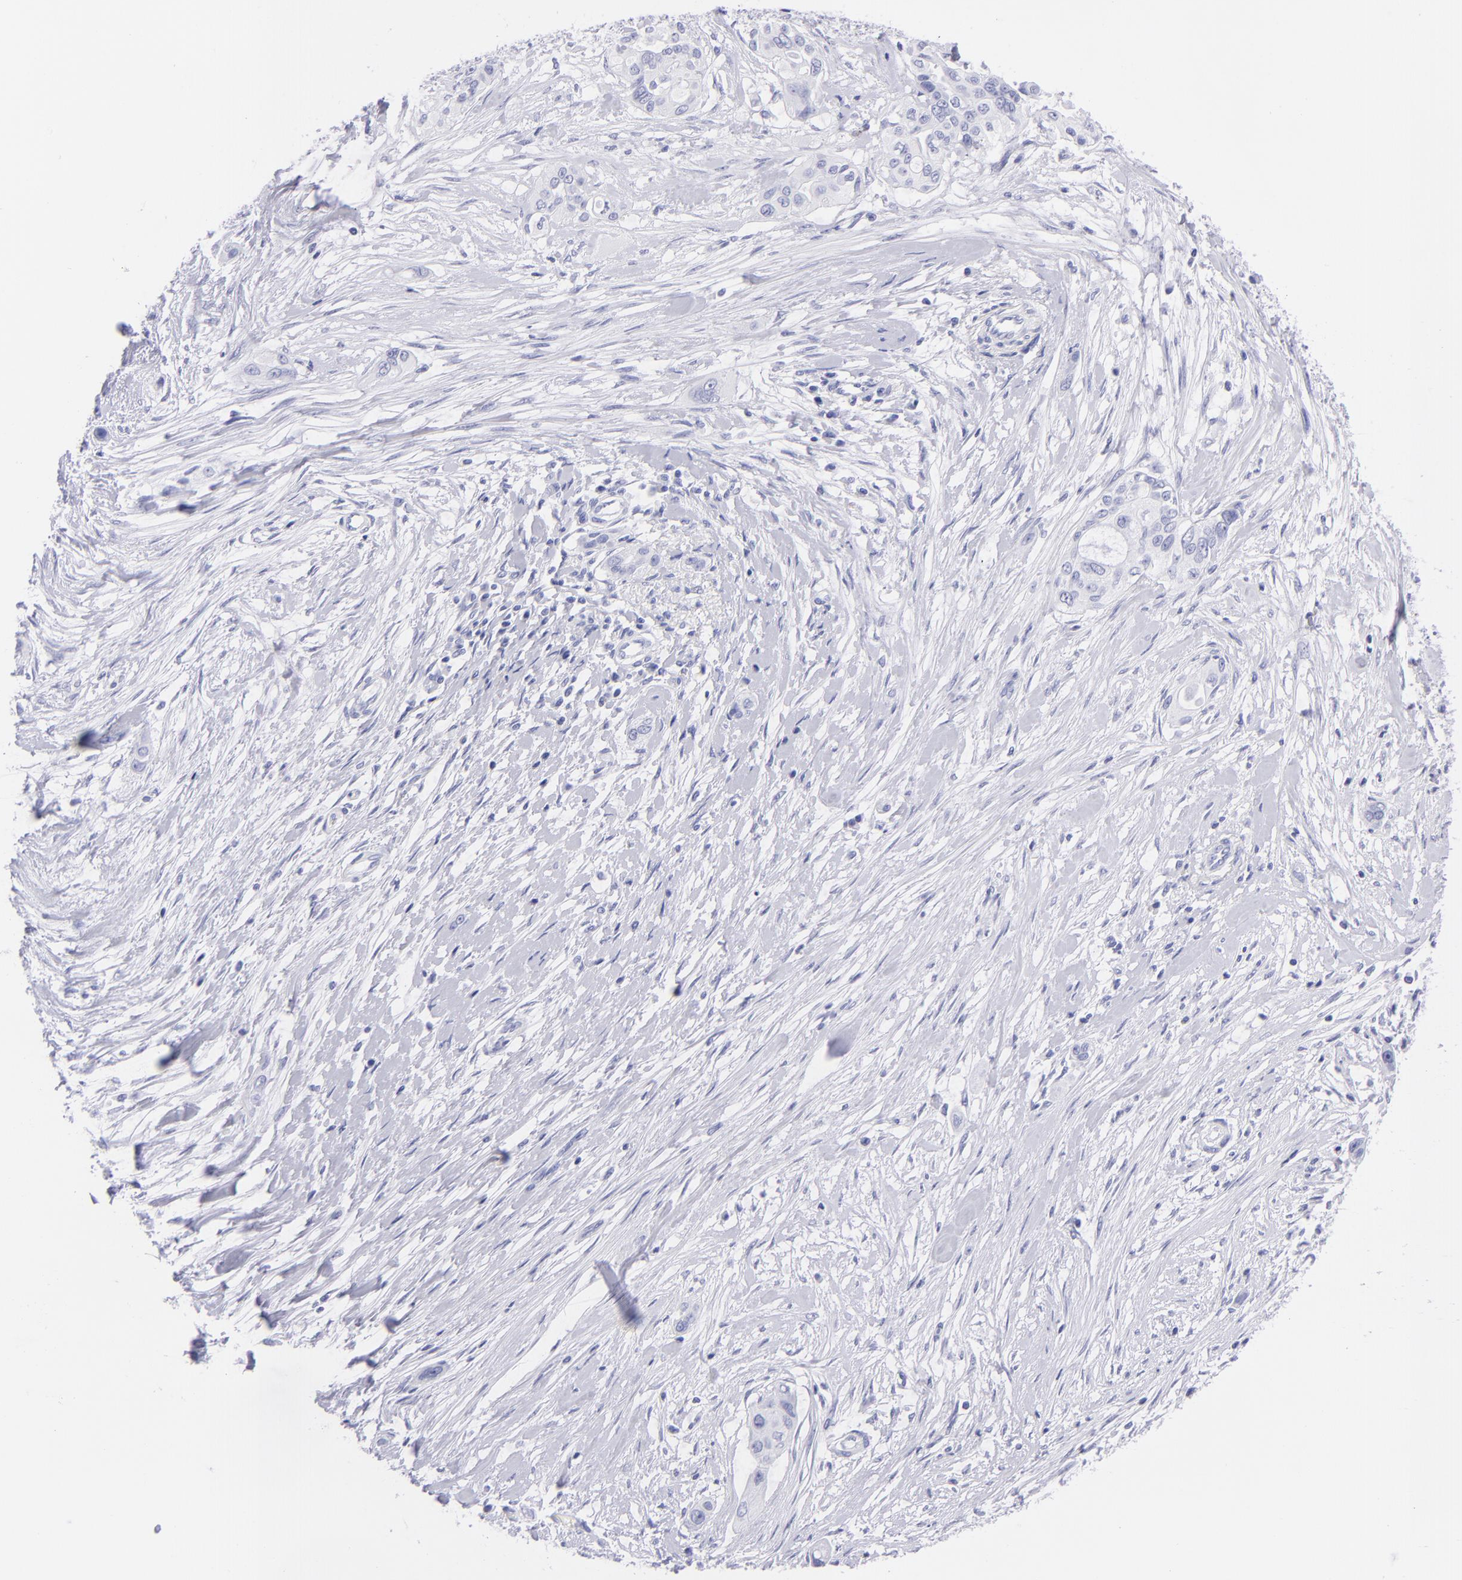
{"staining": {"intensity": "negative", "quantity": "none", "location": "none"}, "tissue": "pancreatic cancer", "cell_type": "Tumor cells", "image_type": "cancer", "snomed": [{"axis": "morphology", "description": "Adenocarcinoma, NOS"}, {"axis": "topography", "description": "Pancreas"}], "caption": "Immunohistochemistry of human pancreatic adenocarcinoma exhibits no staining in tumor cells.", "gene": "PIP", "patient": {"sex": "female", "age": 60}}